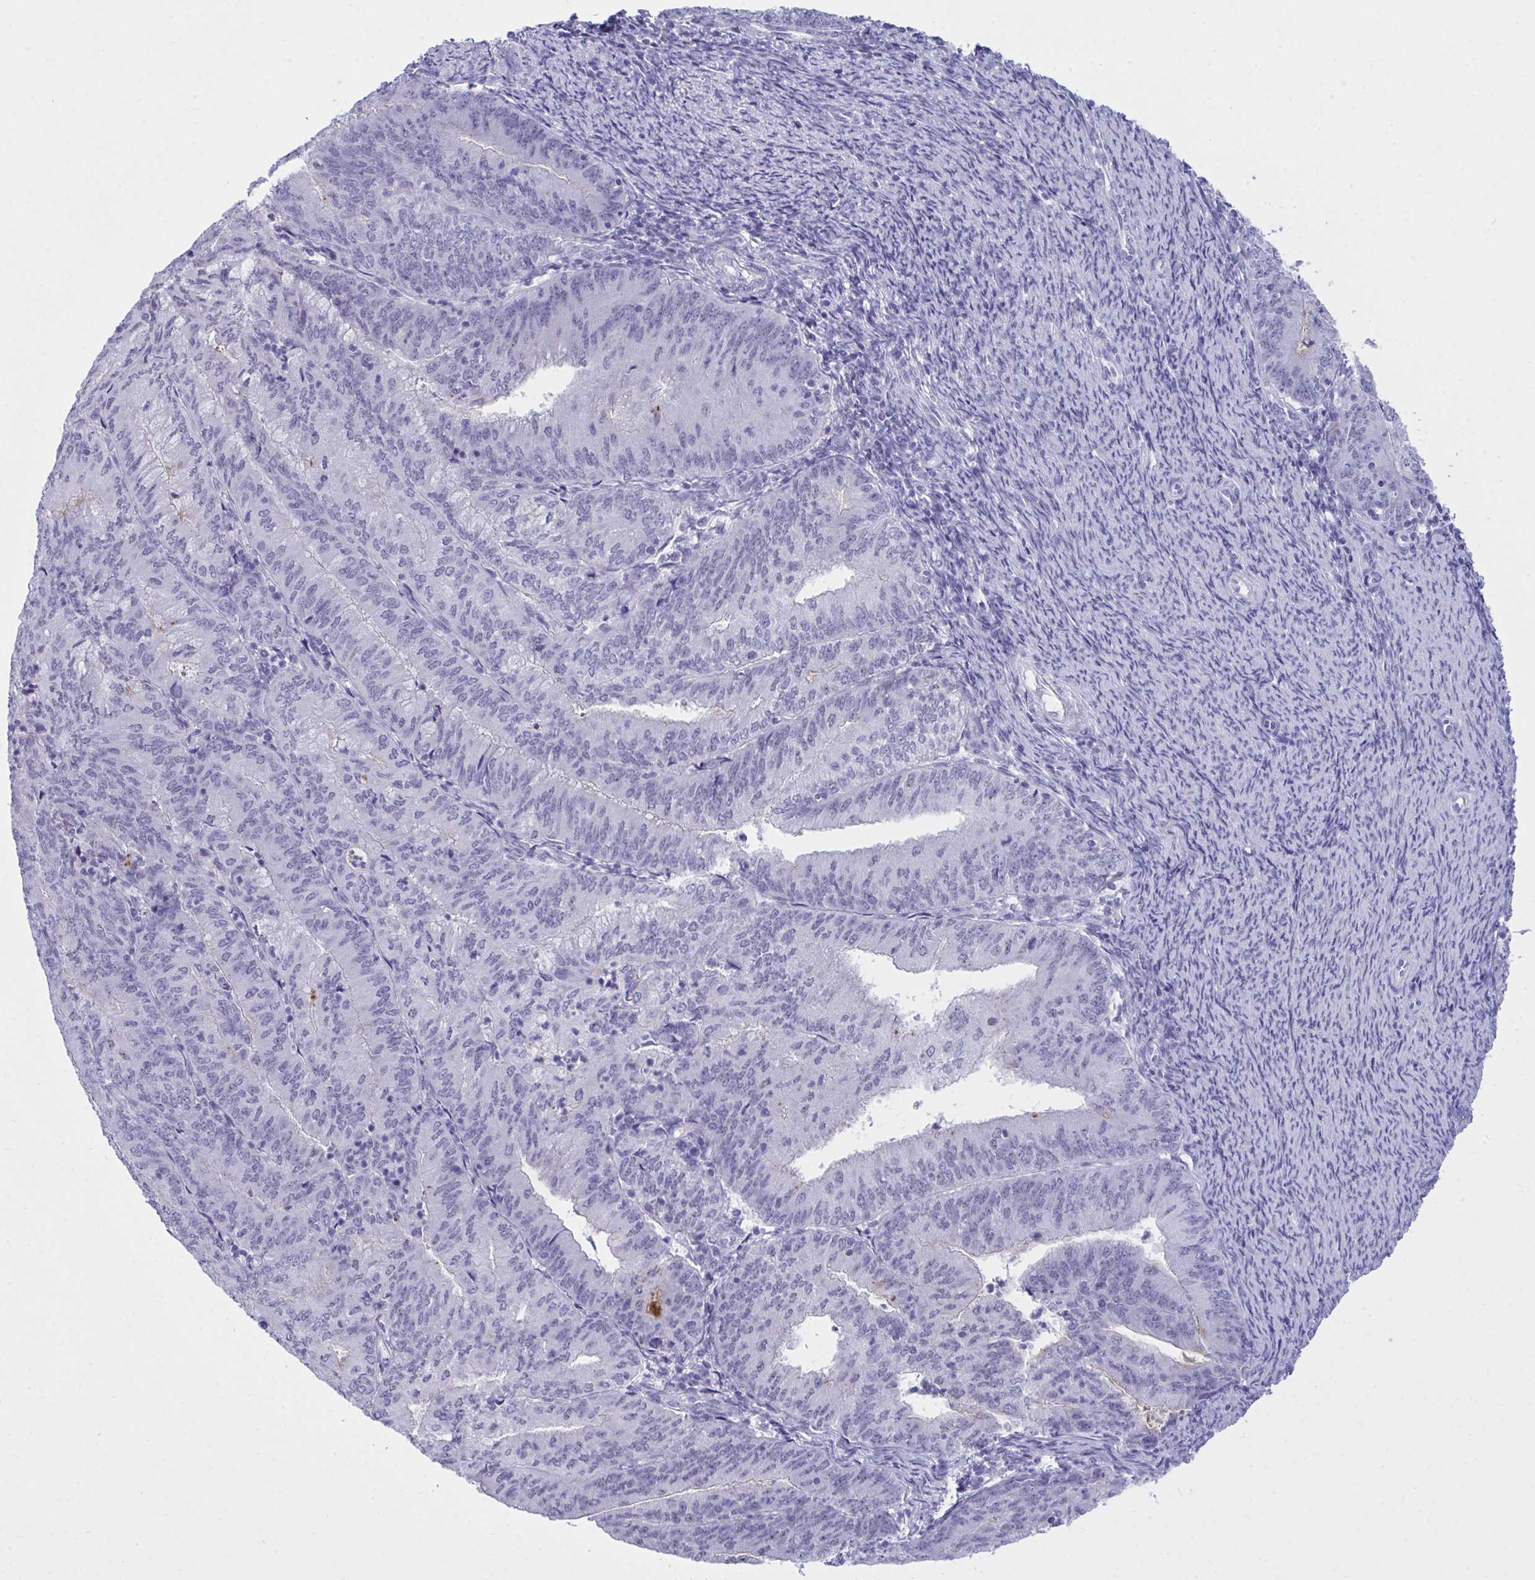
{"staining": {"intensity": "moderate", "quantity": "<25%", "location": "cytoplasmic/membranous"}, "tissue": "endometrial cancer", "cell_type": "Tumor cells", "image_type": "cancer", "snomed": [{"axis": "morphology", "description": "Adenocarcinoma, NOS"}, {"axis": "topography", "description": "Endometrium"}], "caption": "This micrograph demonstrates immunohistochemistry staining of adenocarcinoma (endometrial), with low moderate cytoplasmic/membranous staining in about <25% of tumor cells.", "gene": "OR5F1", "patient": {"sex": "female", "age": 57}}